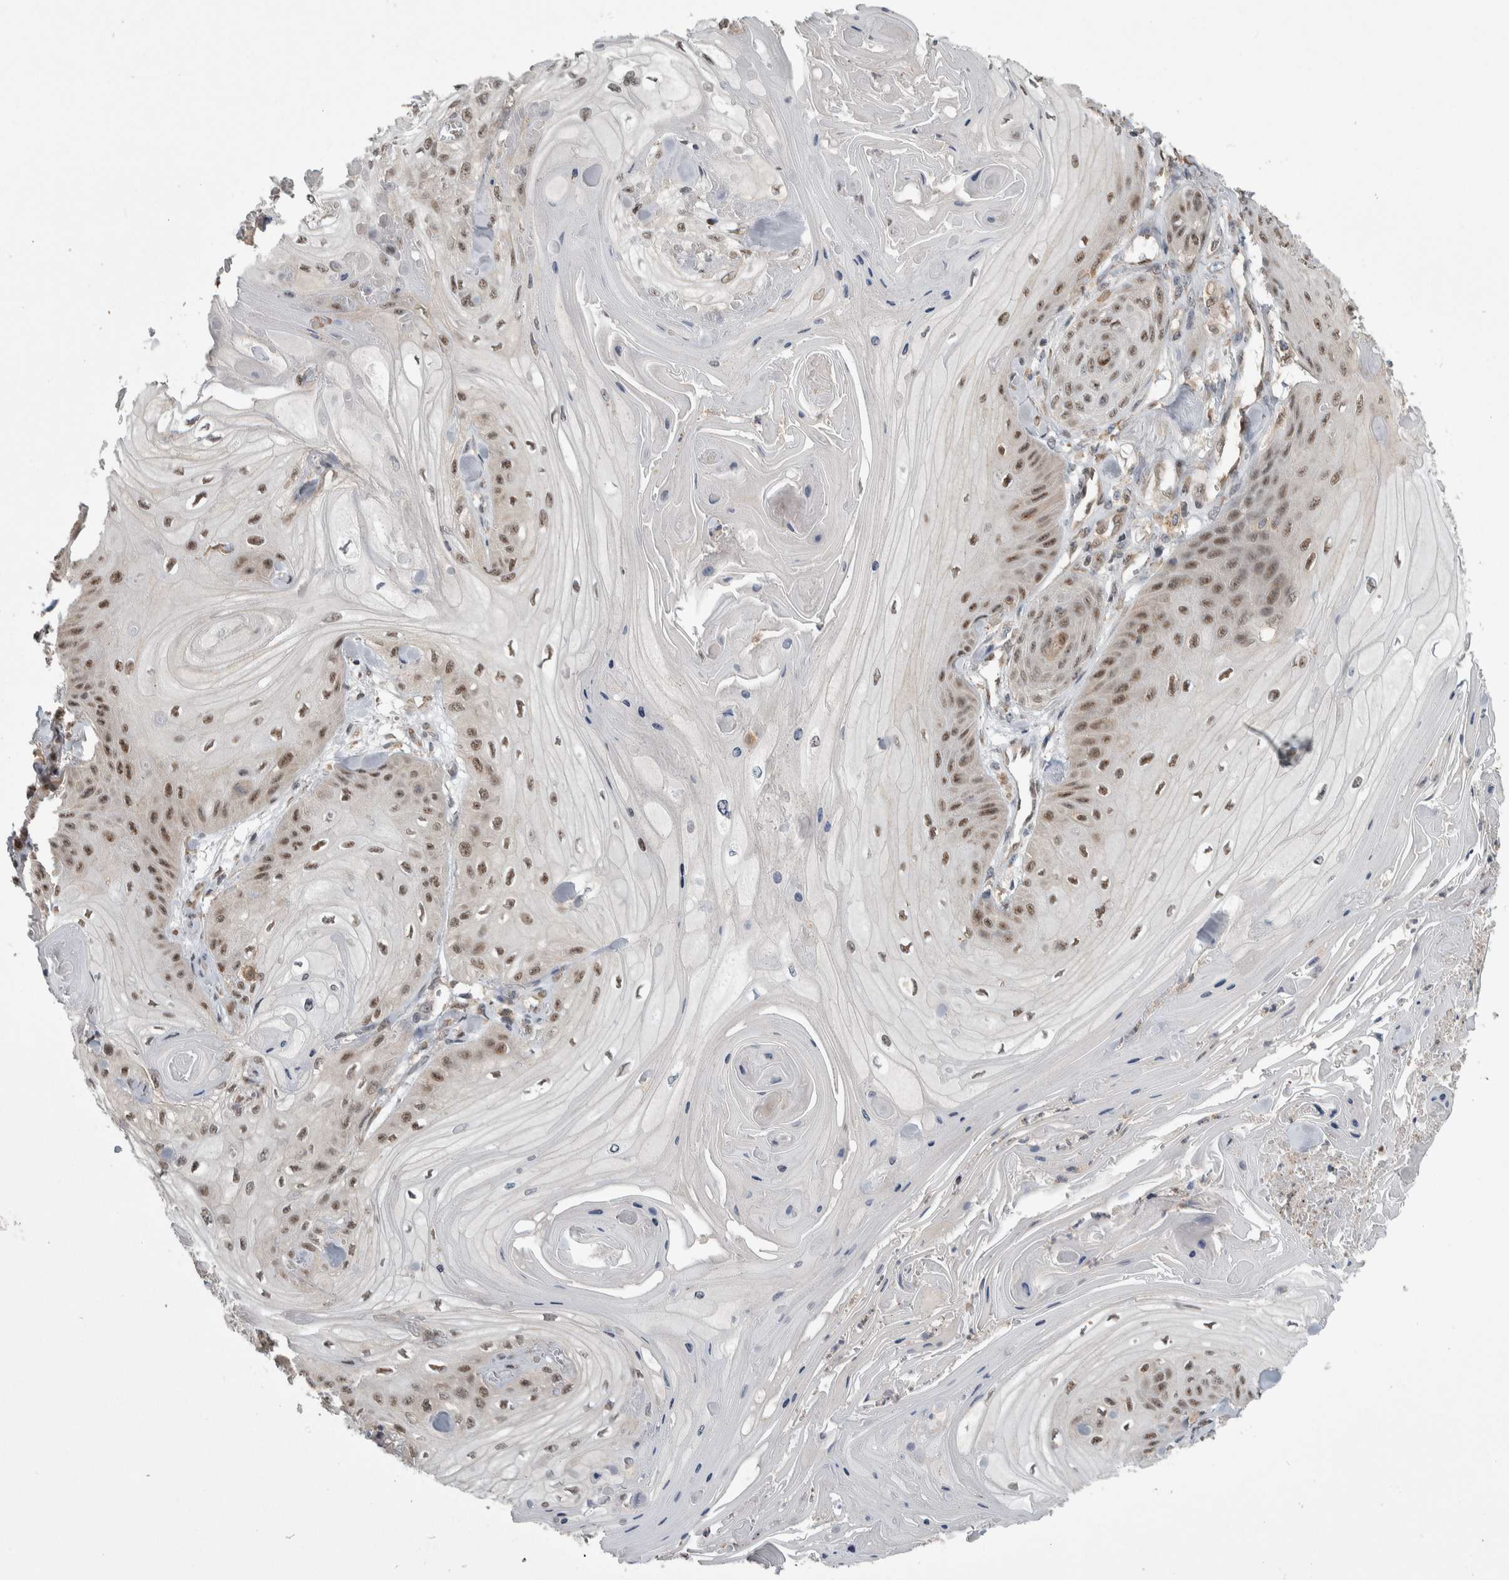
{"staining": {"intensity": "moderate", "quantity": ">75%", "location": "nuclear"}, "tissue": "skin cancer", "cell_type": "Tumor cells", "image_type": "cancer", "snomed": [{"axis": "morphology", "description": "Squamous cell carcinoma, NOS"}, {"axis": "topography", "description": "Skin"}], "caption": "High-power microscopy captured an immunohistochemistry (IHC) photomicrograph of skin squamous cell carcinoma, revealing moderate nuclear positivity in approximately >75% of tumor cells.", "gene": "PRDM4", "patient": {"sex": "male", "age": 74}}